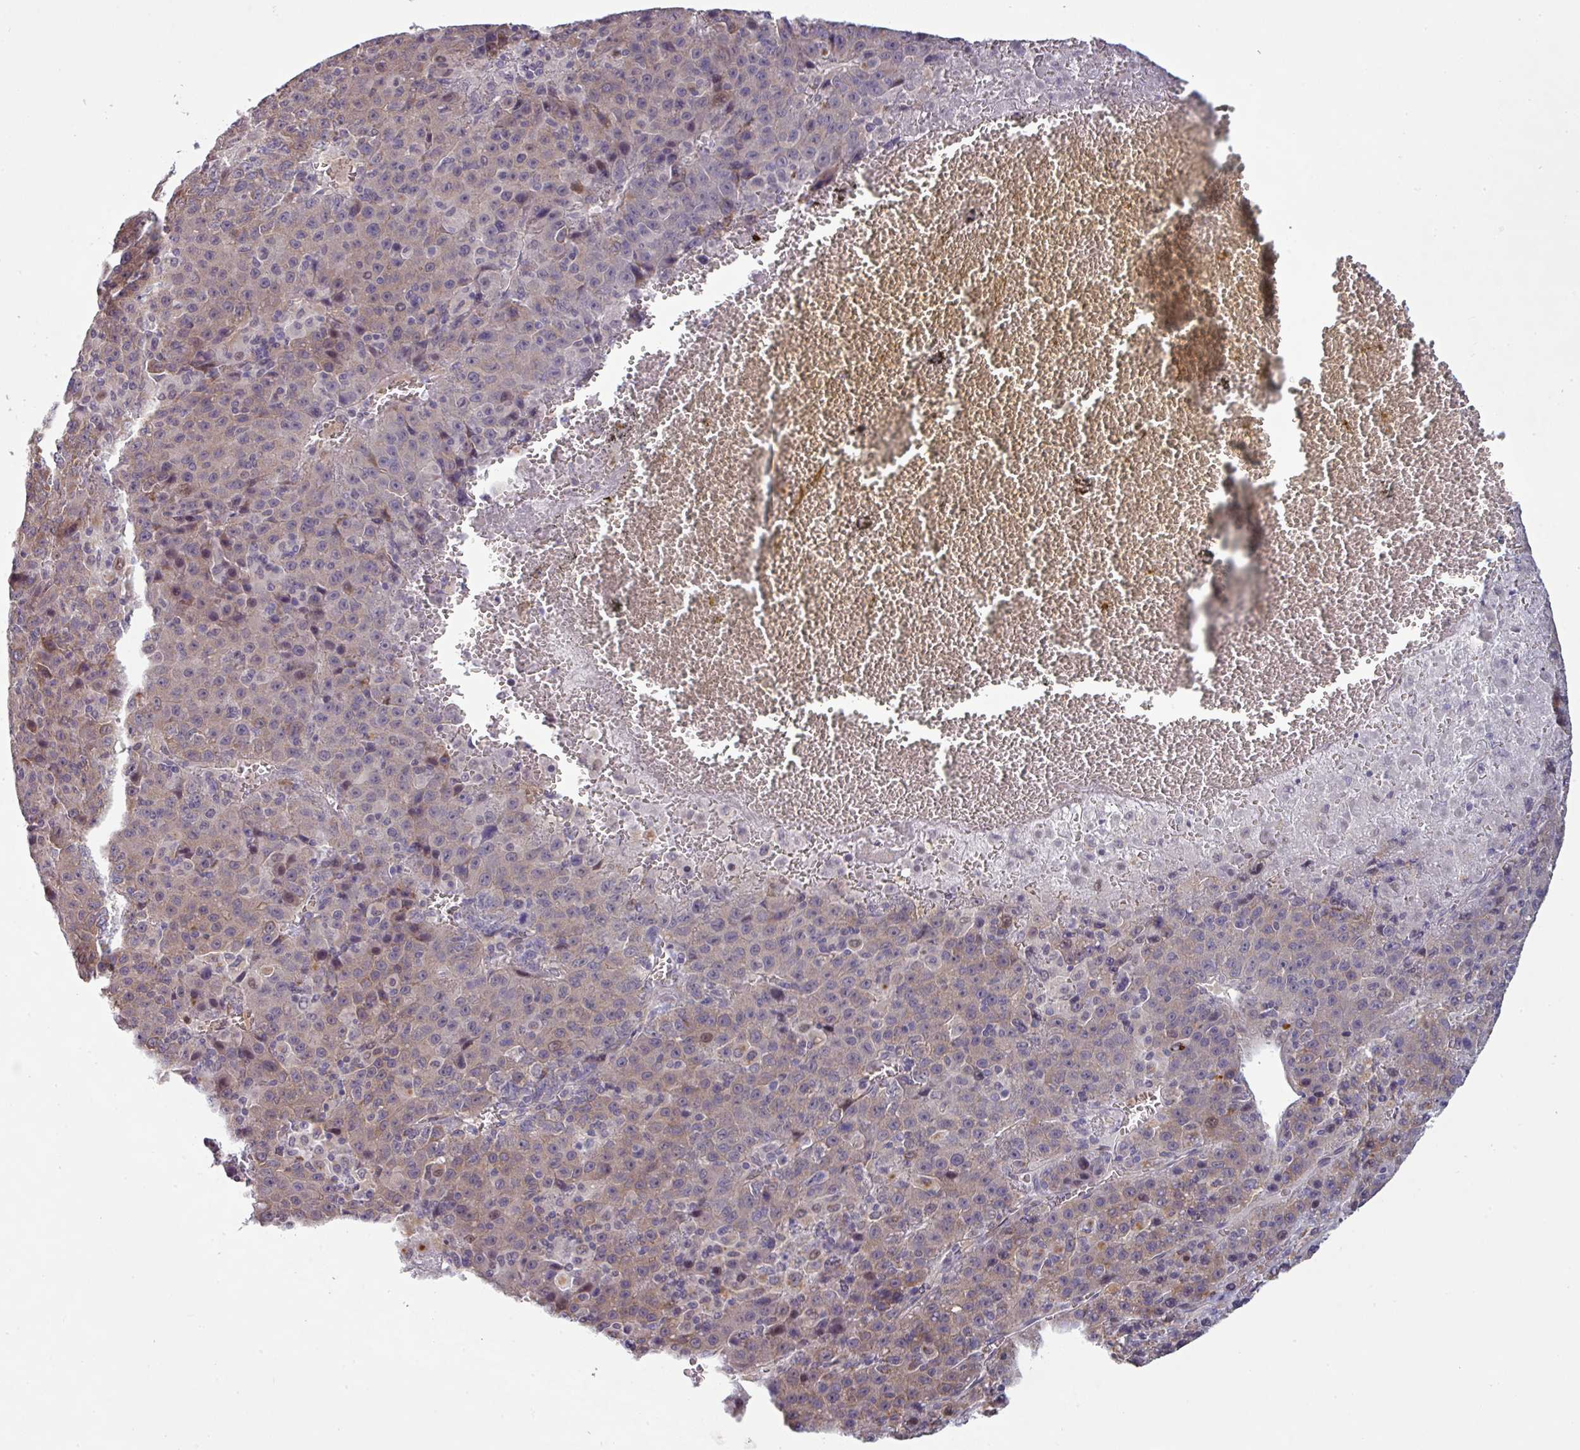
{"staining": {"intensity": "moderate", "quantity": ">75%", "location": "cytoplasmic/membranous"}, "tissue": "liver cancer", "cell_type": "Tumor cells", "image_type": "cancer", "snomed": [{"axis": "morphology", "description": "Carcinoma, Hepatocellular, NOS"}, {"axis": "topography", "description": "Liver"}], "caption": "A high-resolution histopathology image shows IHC staining of liver cancer (hepatocellular carcinoma), which reveals moderate cytoplasmic/membranous staining in approximately >75% of tumor cells.", "gene": "C2orf16", "patient": {"sex": "female", "age": 53}}